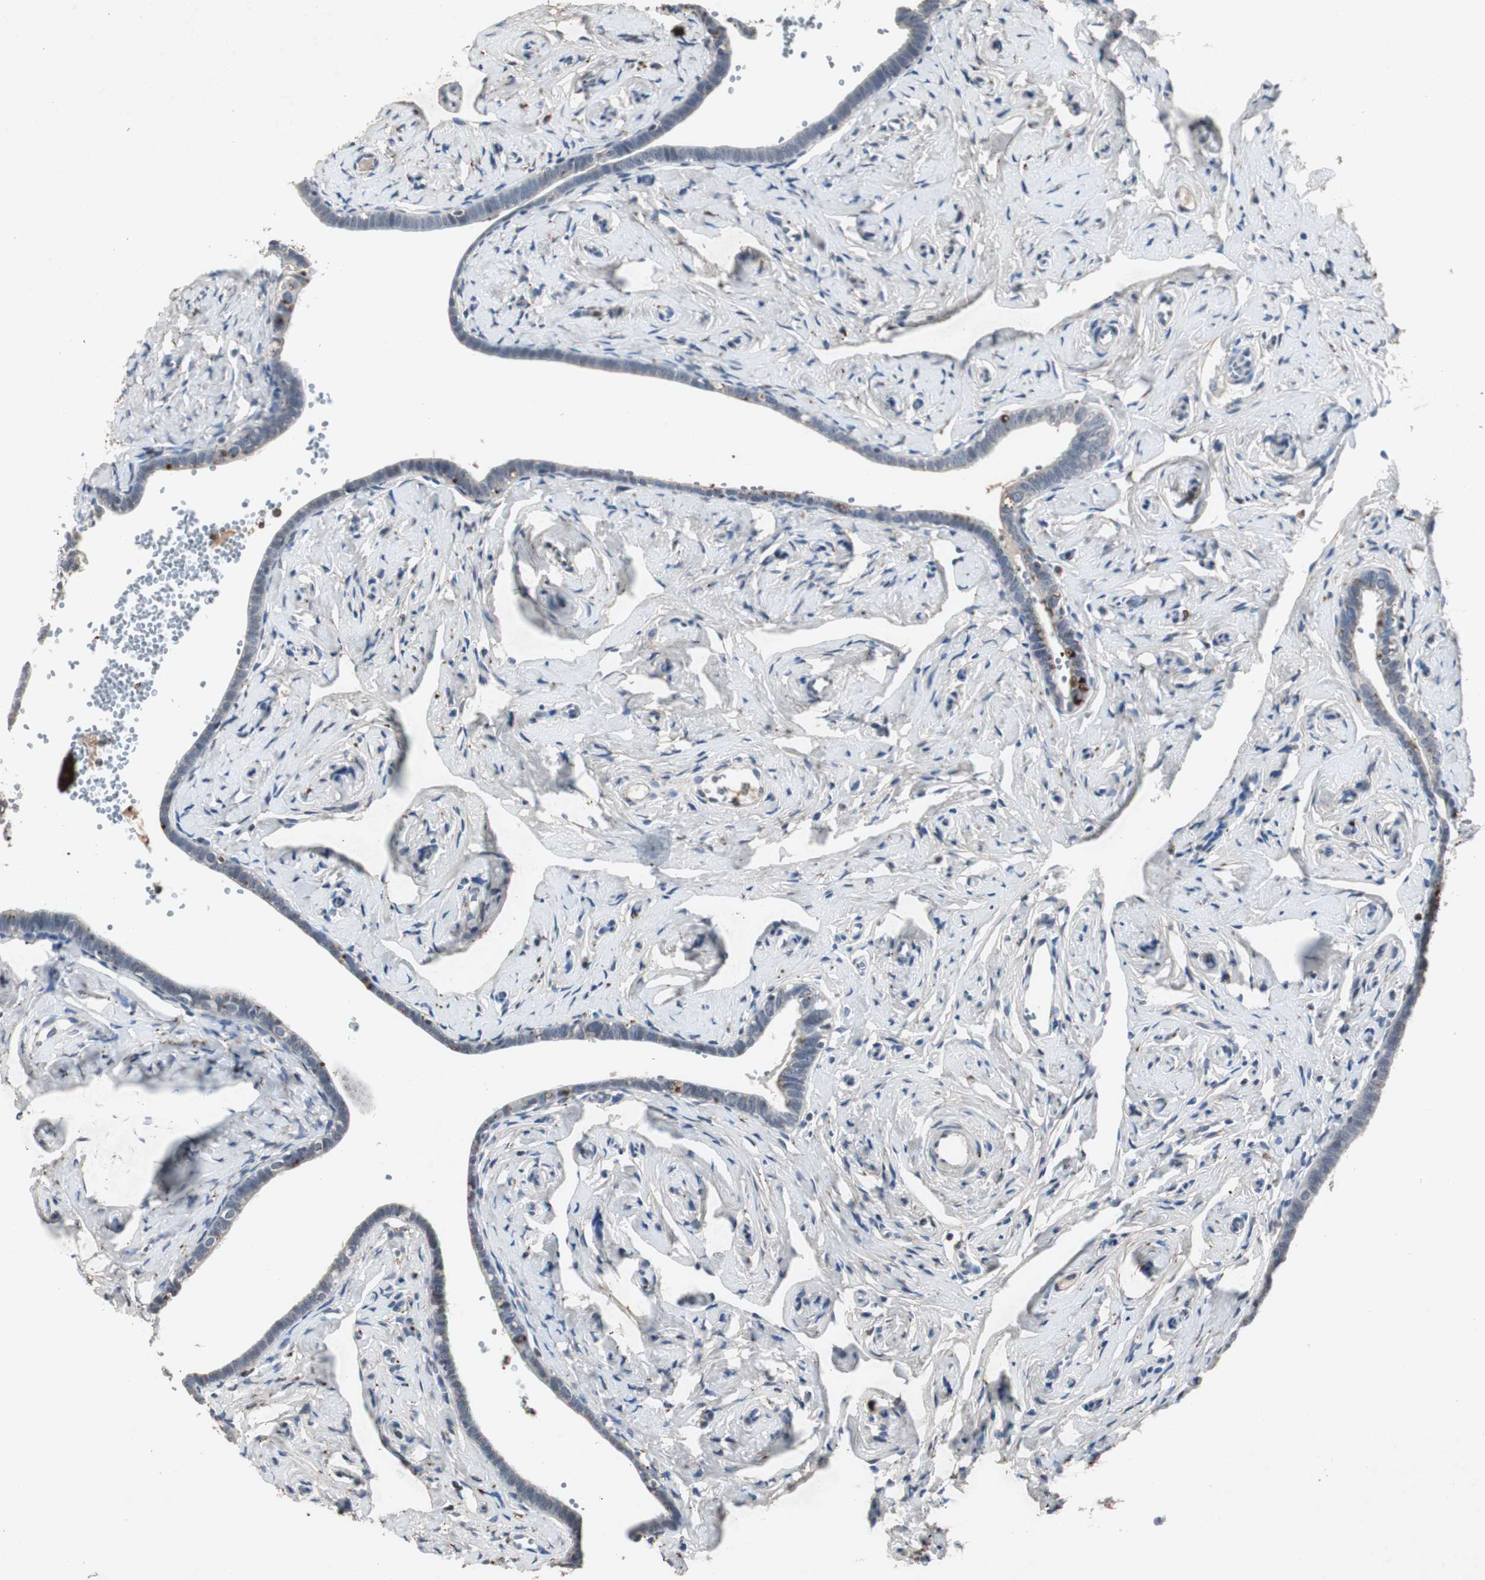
{"staining": {"intensity": "weak", "quantity": "25%-75%", "location": "cytoplasmic/membranous"}, "tissue": "fallopian tube", "cell_type": "Glandular cells", "image_type": "normal", "snomed": [{"axis": "morphology", "description": "Normal tissue, NOS"}, {"axis": "topography", "description": "Fallopian tube"}], "caption": "Immunohistochemistry of normal fallopian tube displays low levels of weak cytoplasmic/membranous staining in approximately 25%-75% of glandular cells.", "gene": "ADNP2", "patient": {"sex": "female", "age": 71}}